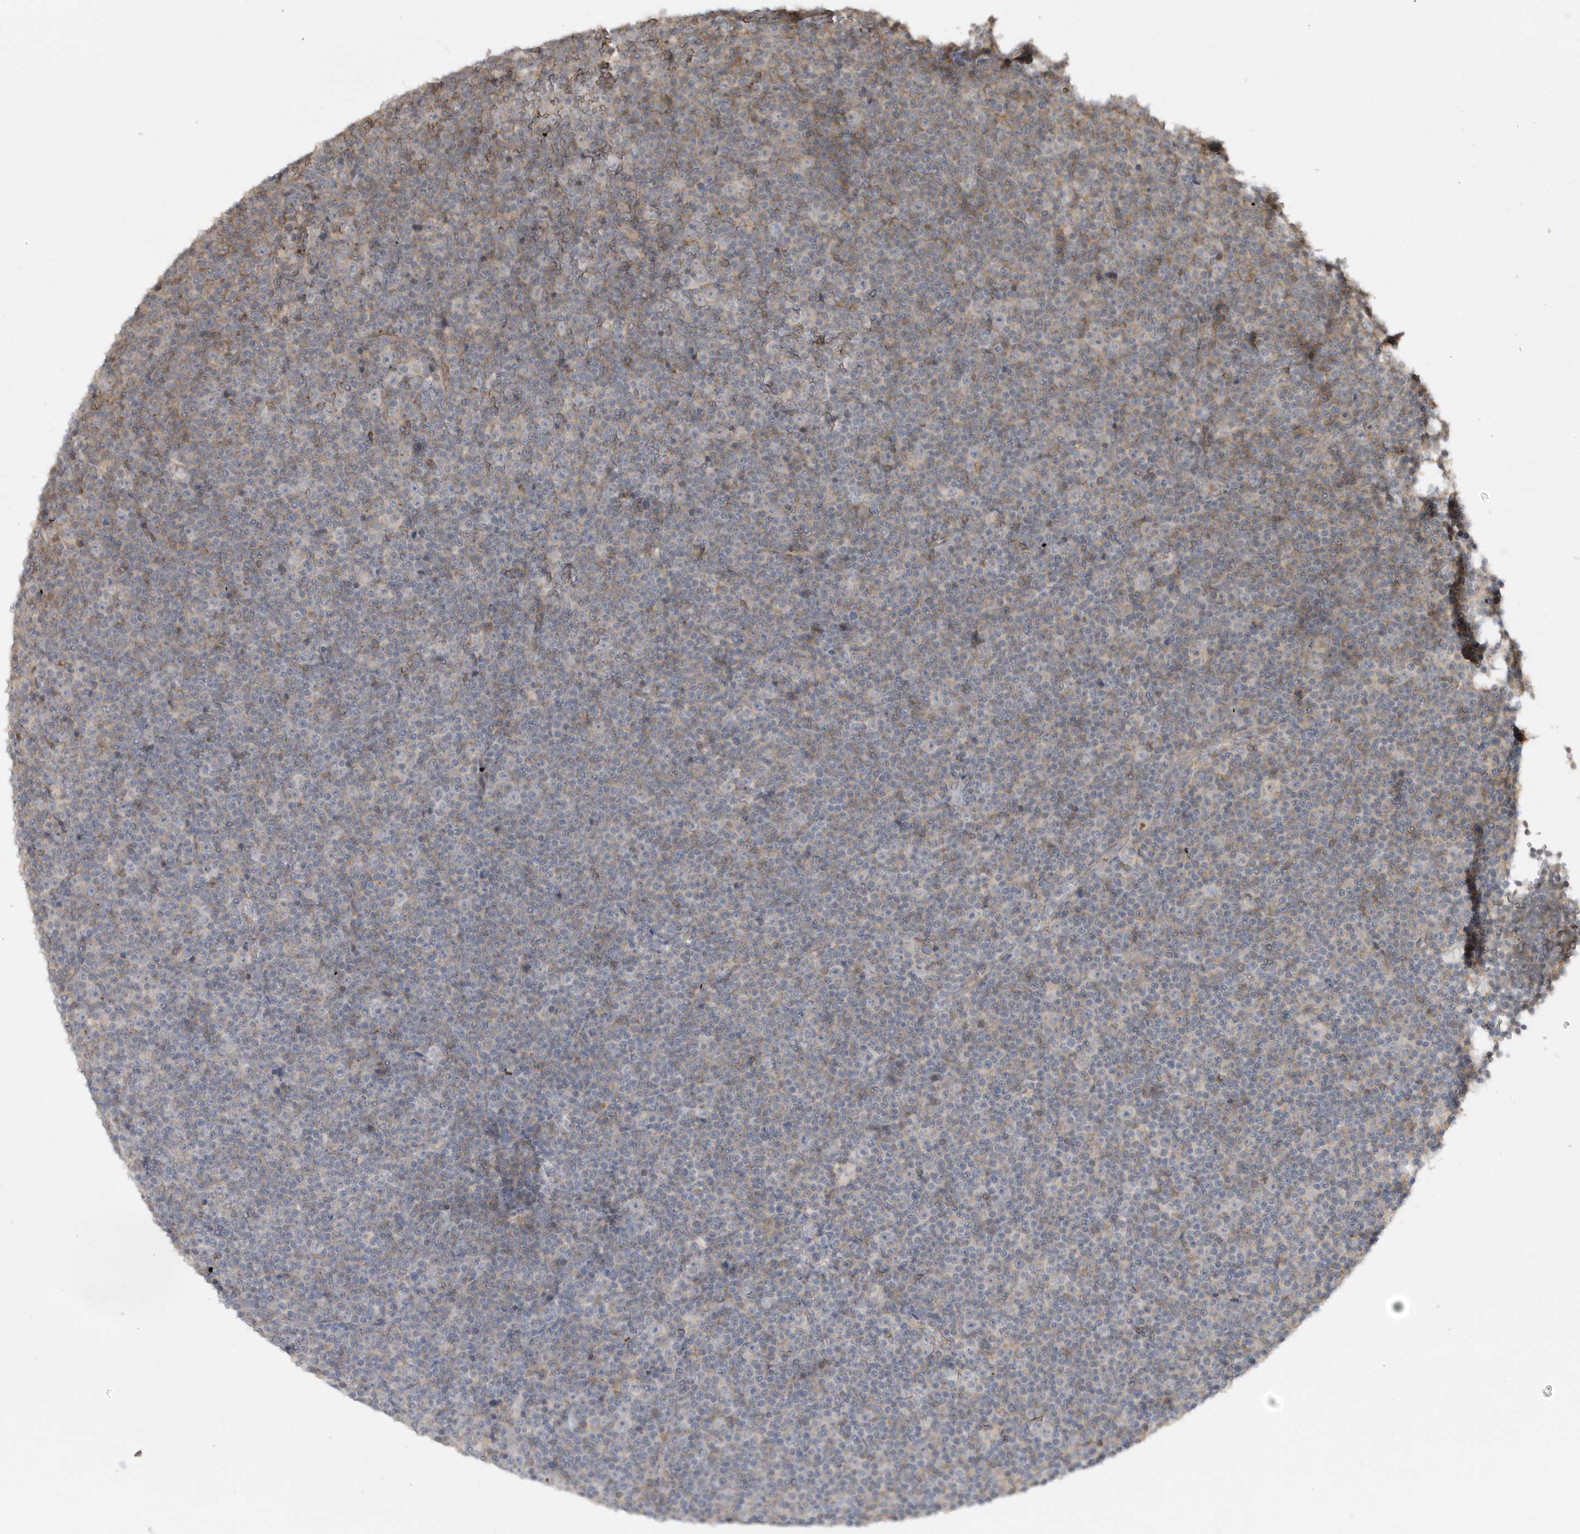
{"staining": {"intensity": "weak", "quantity": "<25%", "location": "cytoplasmic/membranous"}, "tissue": "lymphoma", "cell_type": "Tumor cells", "image_type": "cancer", "snomed": [{"axis": "morphology", "description": "Malignant lymphoma, non-Hodgkin's type, Low grade"}, {"axis": "topography", "description": "Lymph node"}], "caption": "High power microscopy image of an IHC micrograph of low-grade malignant lymphoma, non-Hodgkin's type, revealing no significant positivity in tumor cells.", "gene": "CRIP3", "patient": {"sex": "female", "age": 67}}